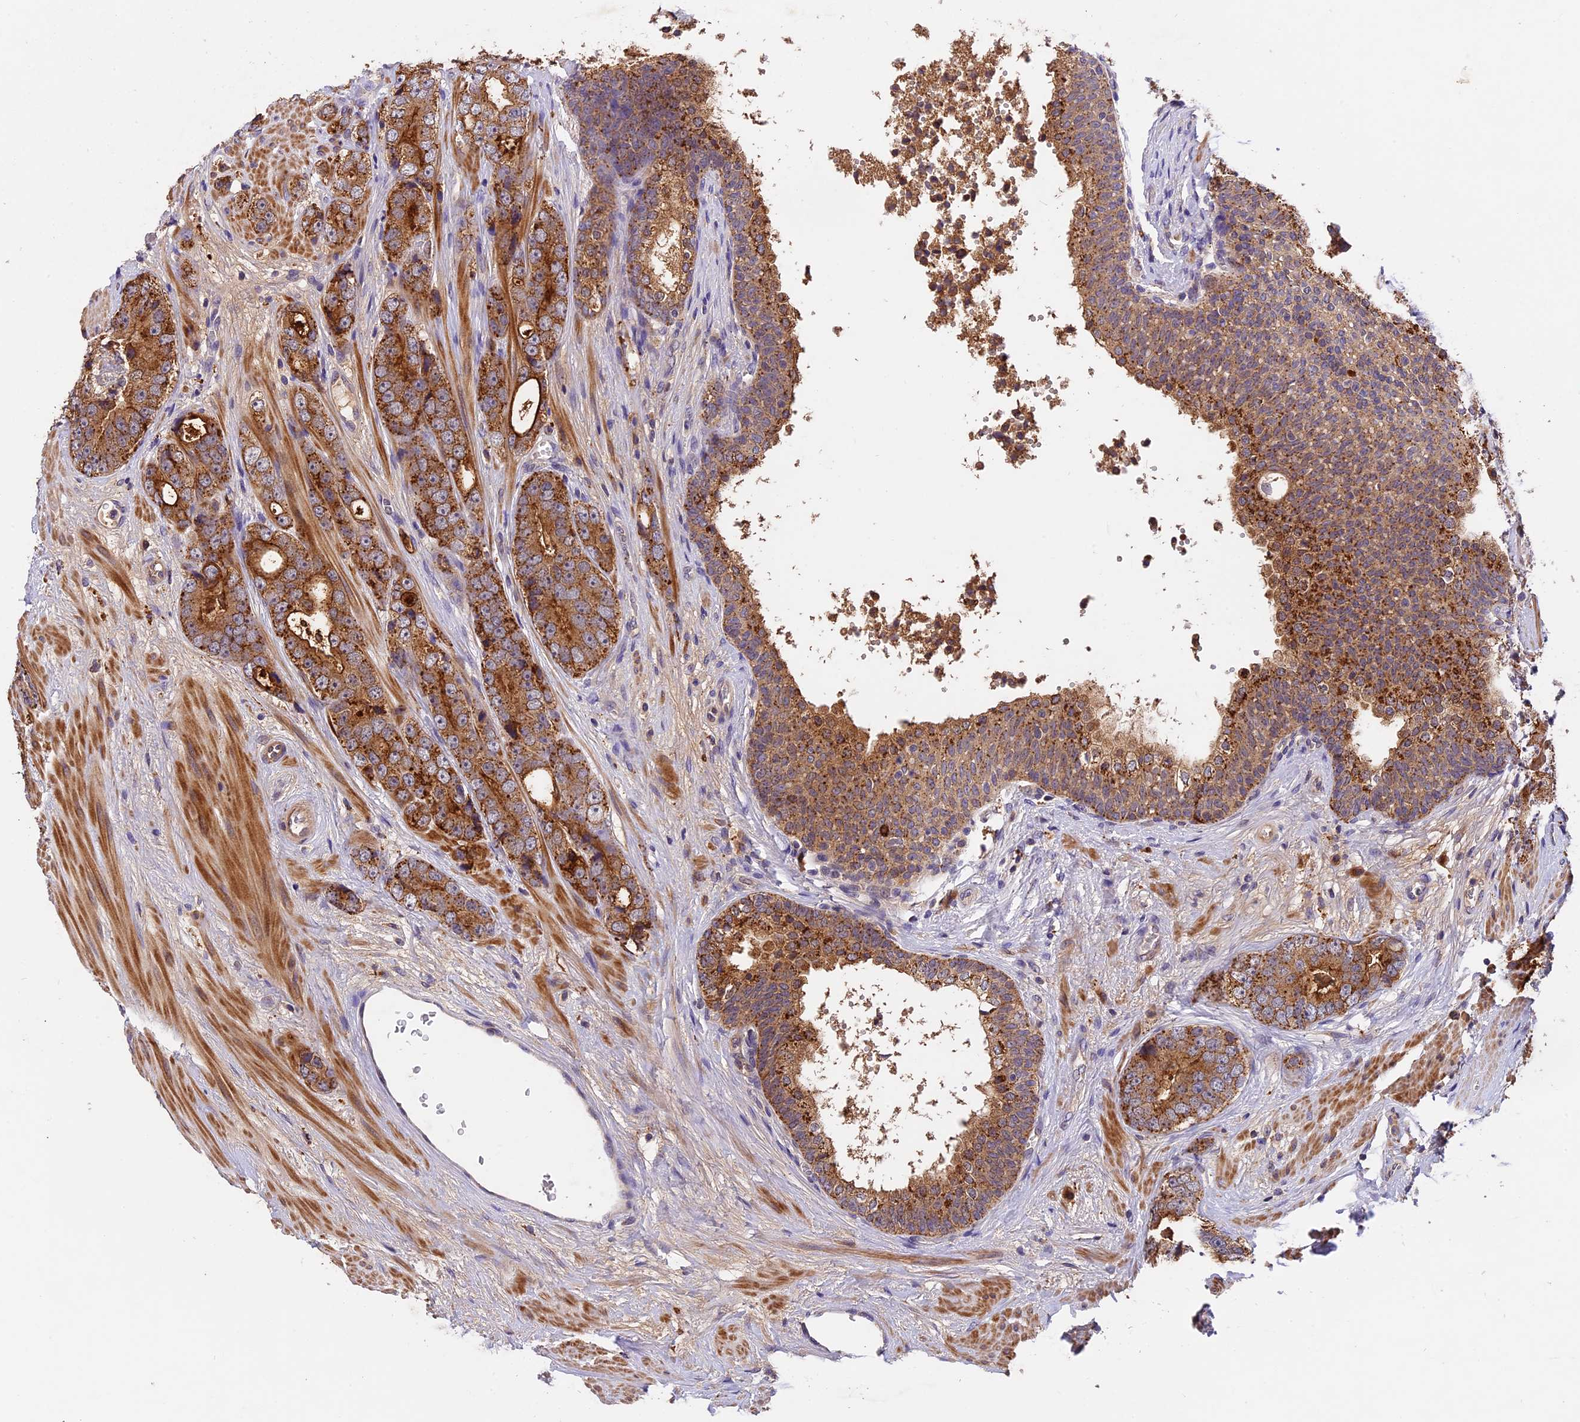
{"staining": {"intensity": "strong", "quantity": ">75%", "location": "cytoplasmic/membranous"}, "tissue": "prostate cancer", "cell_type": "Tumor cells", "image_type": "cancer", "snomed": [{"axis": "morphology", "description": "Adenocarcinoma, High grade"}, {"axis": "topography", "description": "Prostate"}], "caption": "Tumor cells display high levels of strong cytoplasmic/membranous staining in approximately >75% of cells in human prostate high-grade adenocarcinoma. (DAB (3,3'-diaminobenzidine) IHC with brightfield microscopy, high magnification).", "gene": "COPE", "patient": {"sex": "male", "age": 56}}